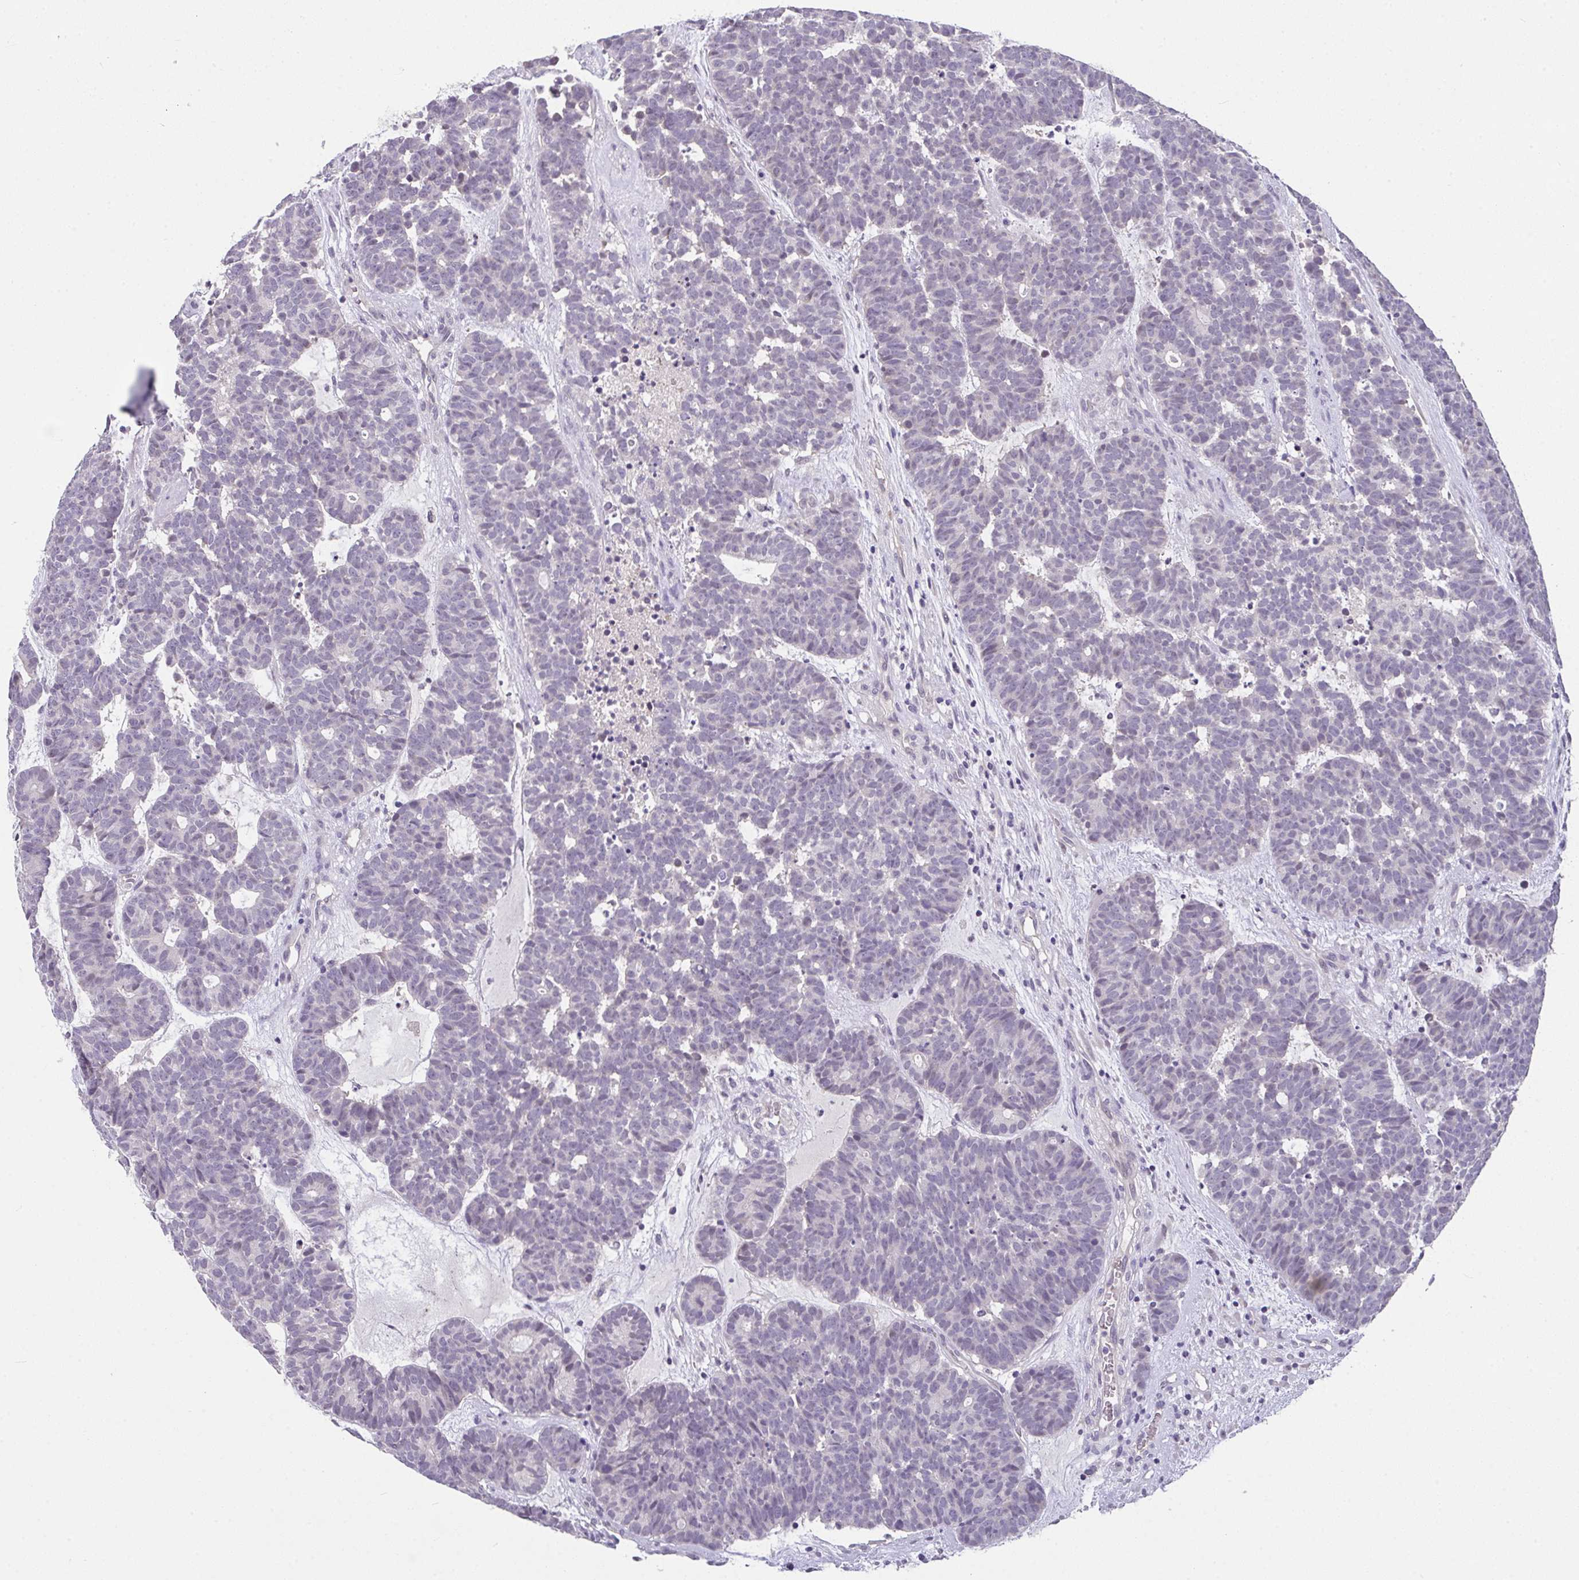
{"staining": {"intensity": "negative", "quantity": "none", "location": "none"}, "tissue": "head and neck cancer", "cell_type": "Tumor cells", "image_type": "cancer", "snomed": [{"axis": "morphology", "description": "Adenocarcinoma, NOS"}, {"axis": "topography", "description": "Head-Neck"}], "caption": "A micrograph of human head and neck adenocarcinoma is negative for staining in tumor cells.", "gene": "GLTPD2", "patient": {"sex": "female", "age": 81}}